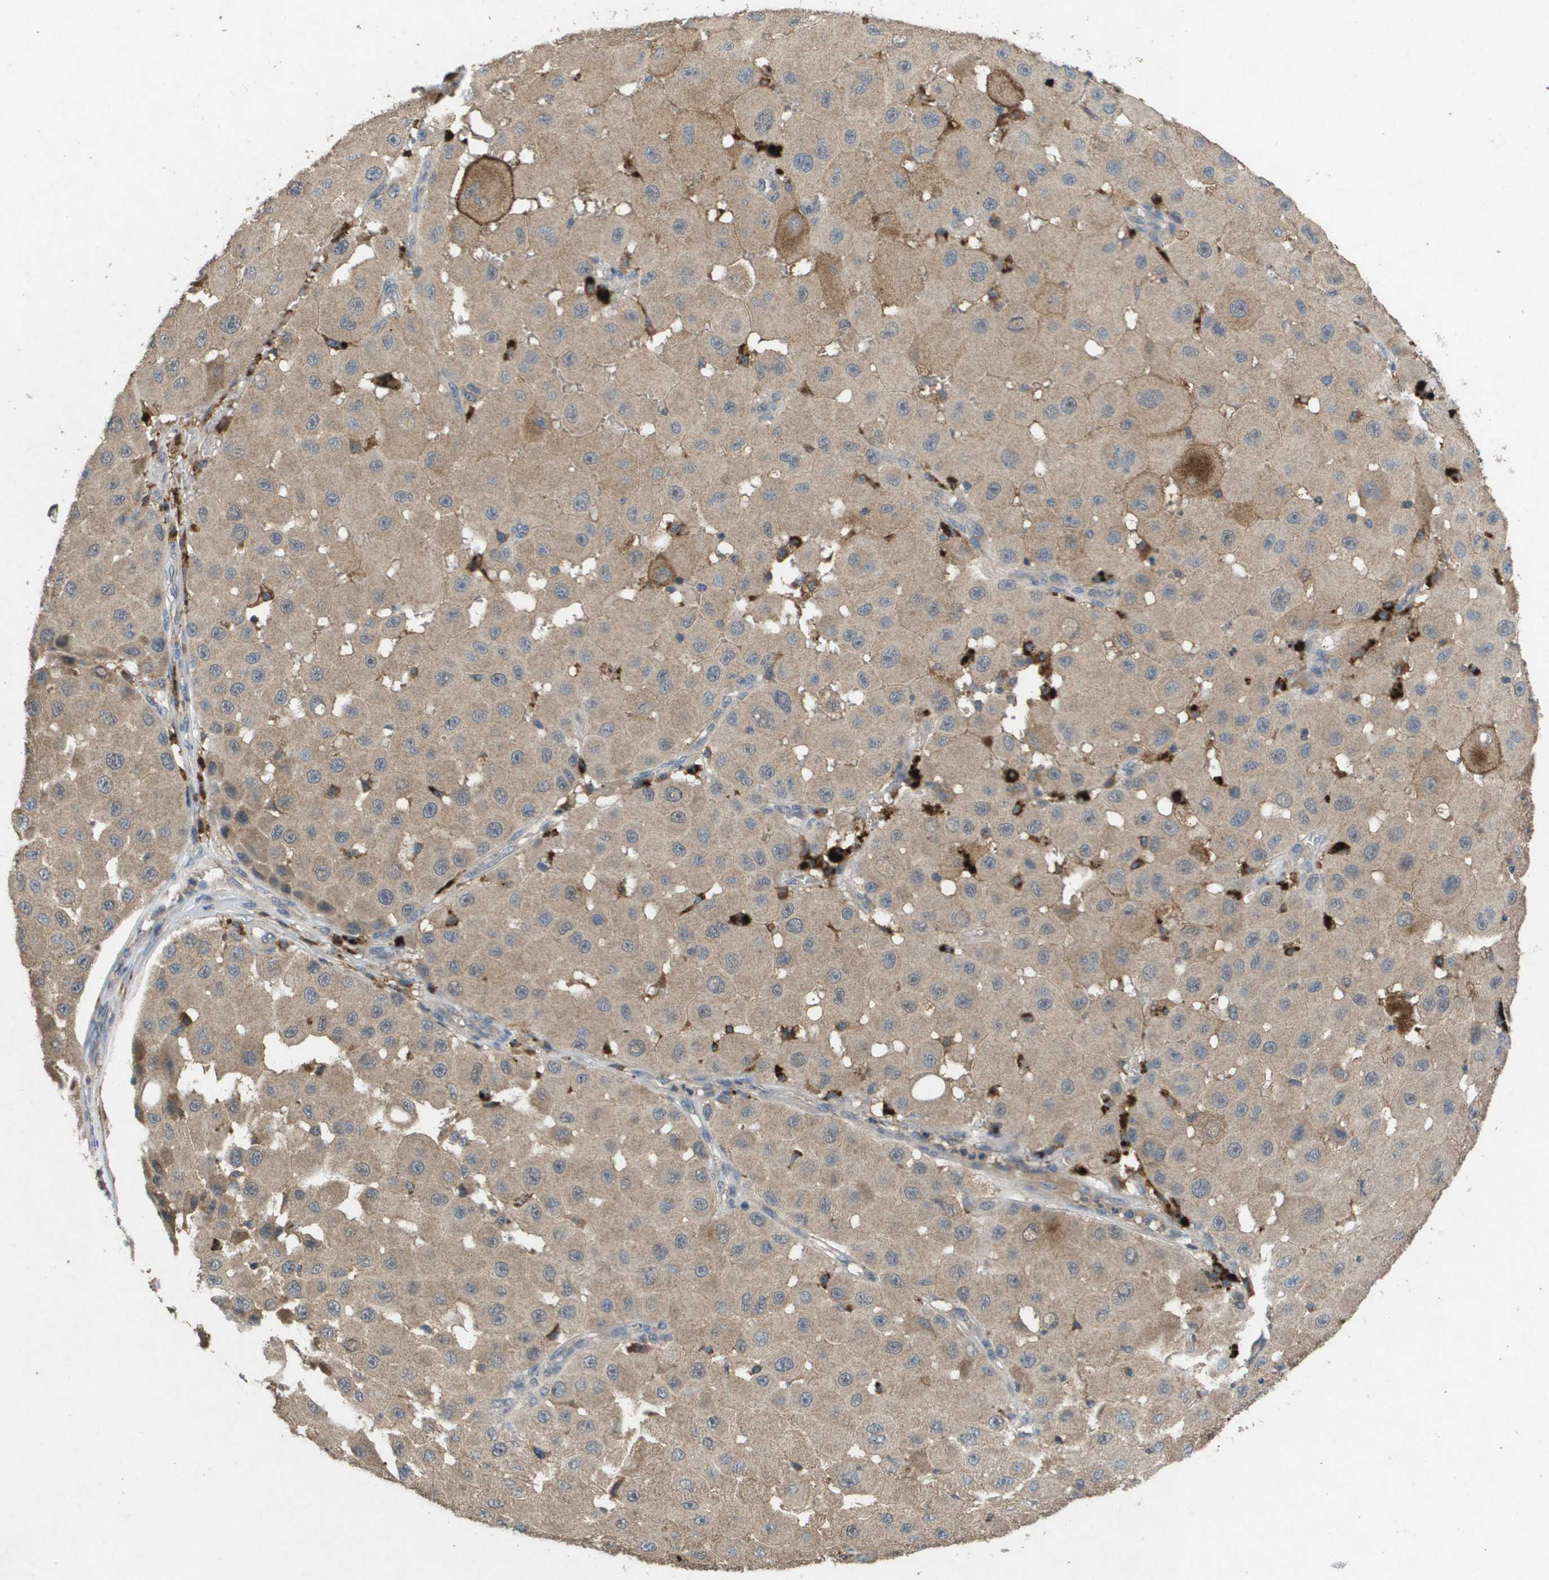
{"staining": {"intensity": "weak", "quantity": ">75%", "location": "cytoplasmic/membranous"}, "tissue": "melanoma", "cell_type": "Tumor cells", "image_type": "cancer", "snomed": [{"axis": "morphology", "description": "Malignant melanoma, NOS"}, {"axis": "topography", "description": "Skin"}], "caption": "A low amount of weak cytoplasmic/membranous positivity is identified in approximately >75% of tumor cells in malignant melanoma tissue. The staining is performed using DAB (3,3'-diaminobenzidine) brown chromogen to label protein expression. The nuclei are counter-stained blue using hematoxylin.", "gene": "PROC", "patient": {"sex": "female", "age": 81}}